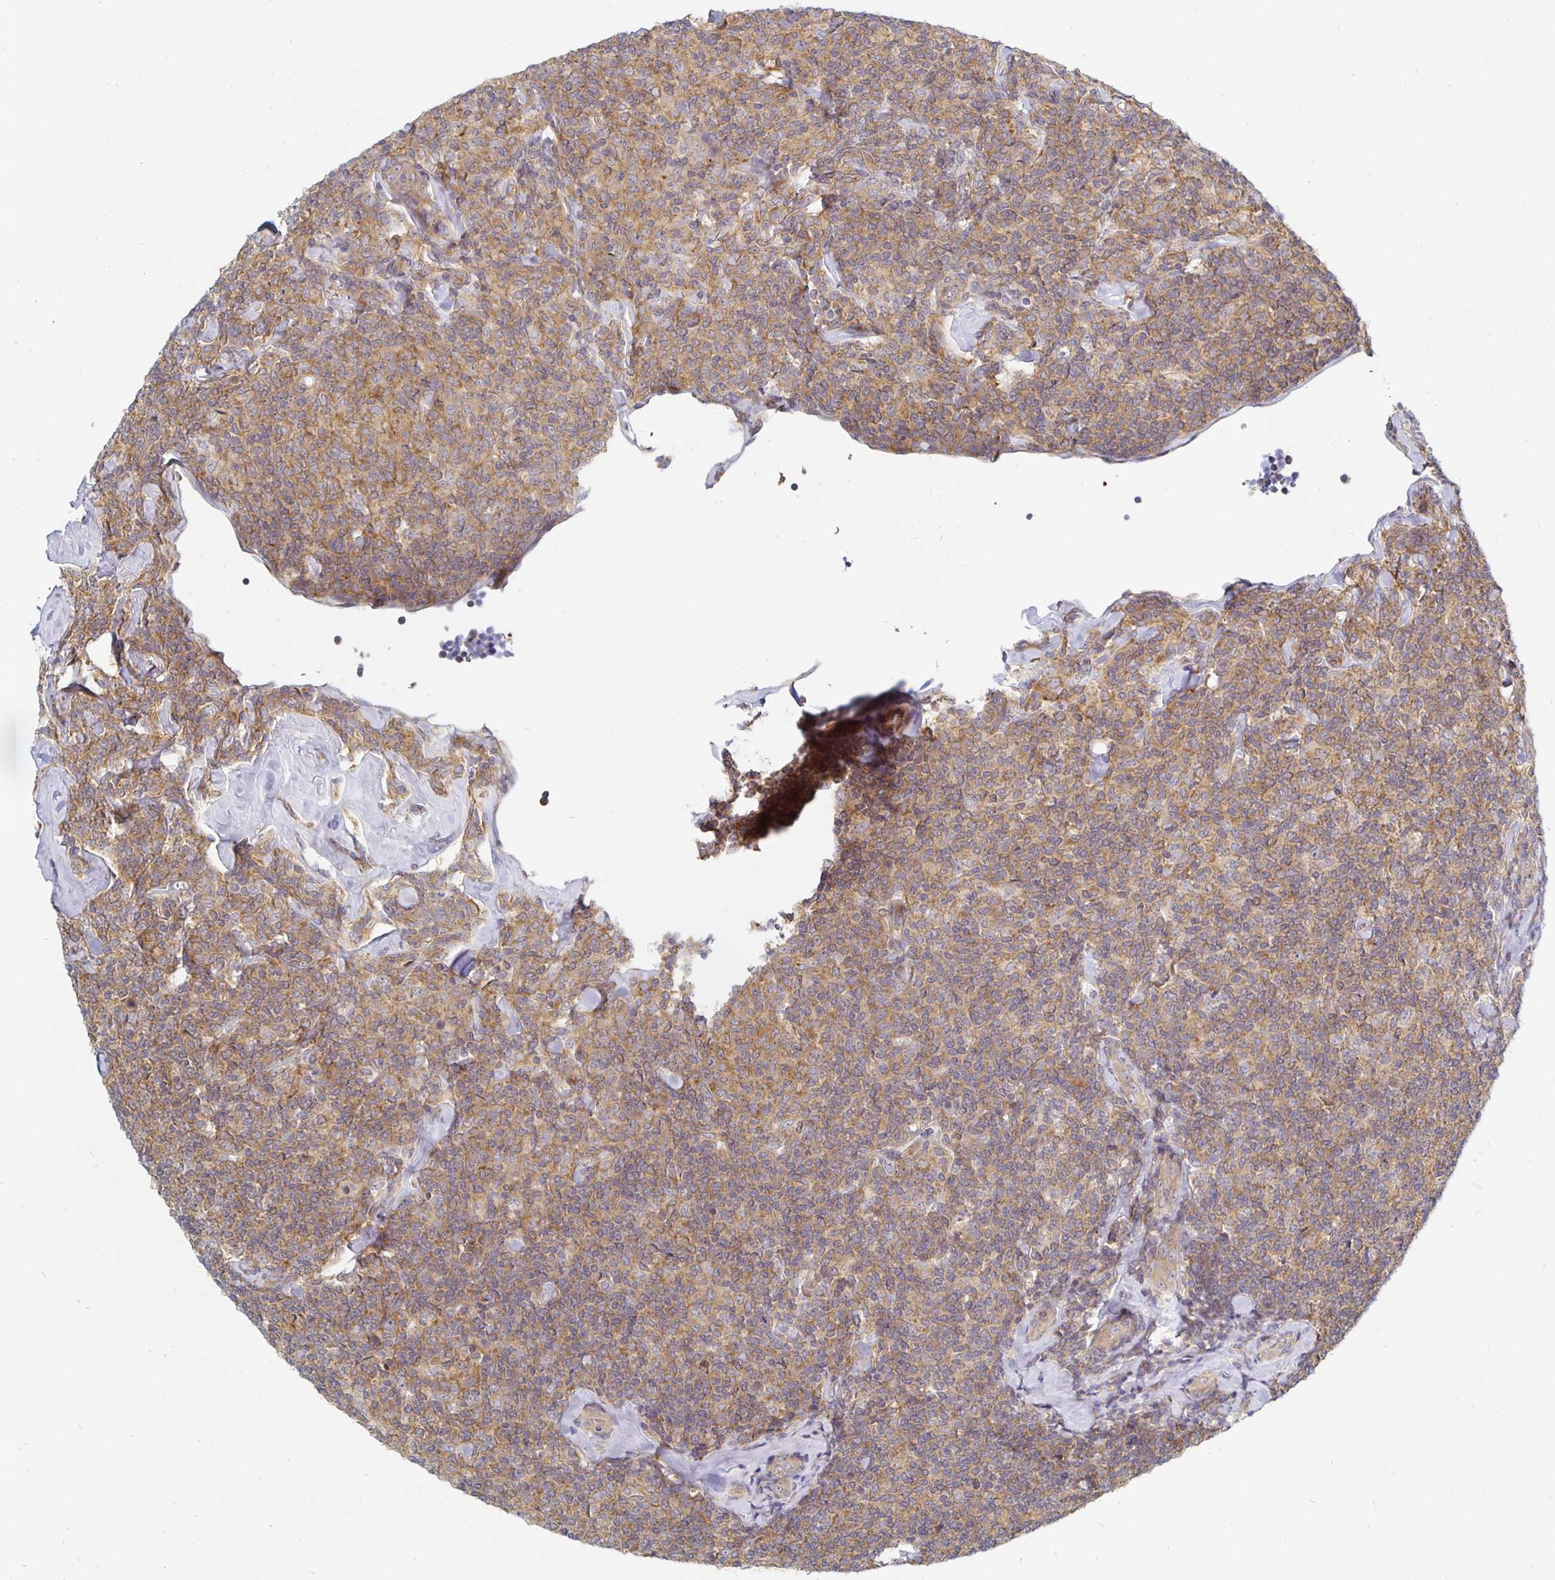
{"staining": {"intensity": "moderate", "quantity": ">75%", "location": "cytoplasmic/membranous"}, "tissue": "lymphoma", "cell_type": "Tumor cells", "image_type": "cancer", "snomed": [{"axis": "morphology", "description": "Malignant lymphoma, non-Hodgkin's type, Low grade"}, {"axis": "topography", "description": "Lymph node"}], "caption": "Immunohistochemical staining of malignant lymphoma, non-Hodgkin's type (low-grade) reveals moderate cytoplasmic/membranous protein expression in about >75% of tumor cells. Nuclei are stained in blue.", "gene": "PDAP1", "patient": {"sex": "female", "age": 56}}